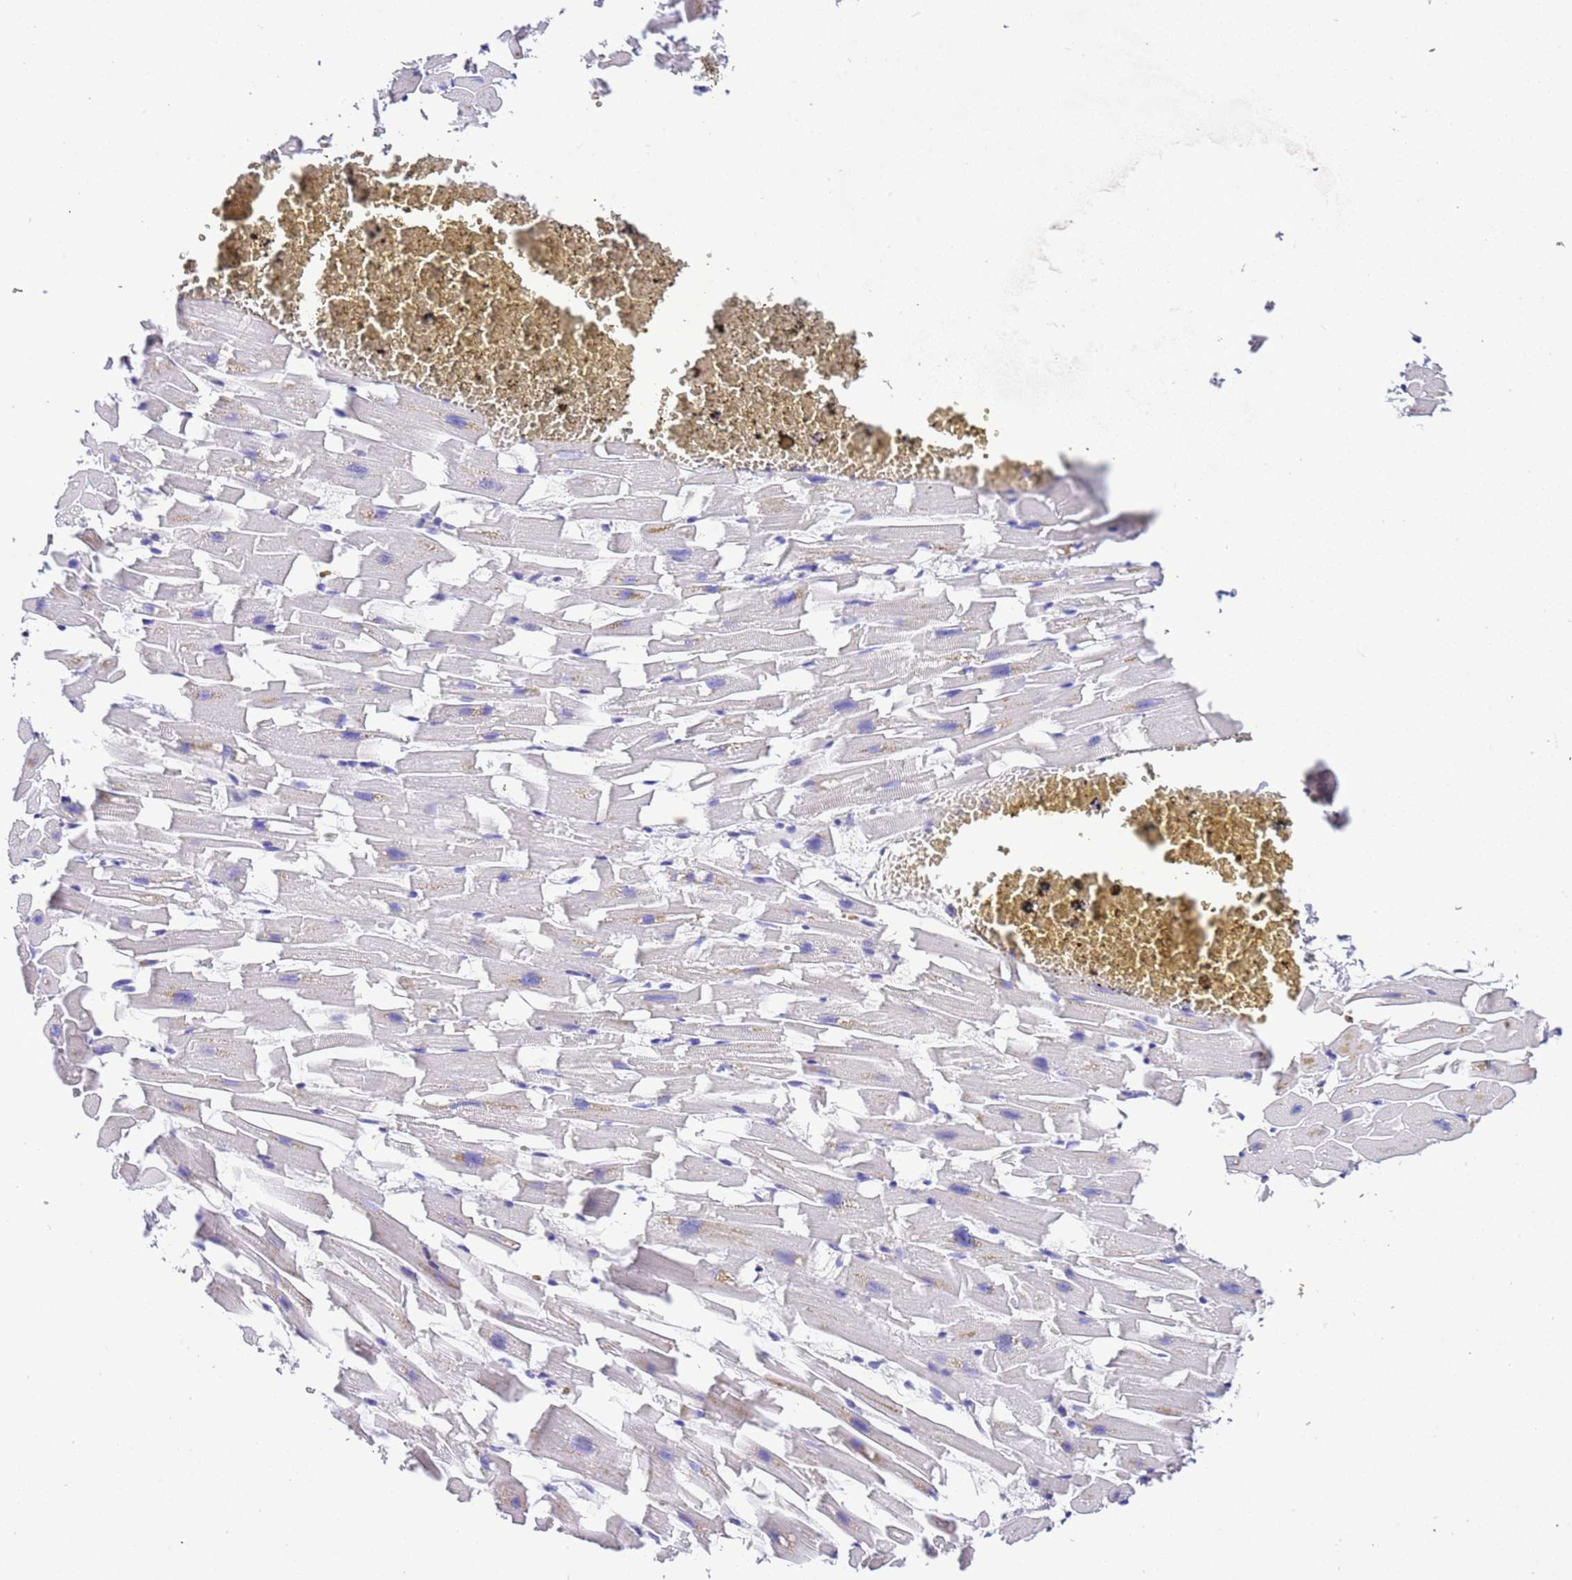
{"staining": {"intensity": "negative", "quantity": "none", "location": "none"}, "tissue": "heart muscle", "cell_type": "Cardiomyocytes", "image_type": "normal", "snomed": [{"axis": "morphology", "description": "Normal tissue, NOS"}, {"axis": "topography", "description": "Heart"}], "caption": "Heart muscle was stained to show a protein in brown. There is no significant staining in cardiomyocytes. (Brightfield microscopy of DAB IHC at high magnification).", "gene": "STIP1", "patient": {"sex": "female", "age": 64}}